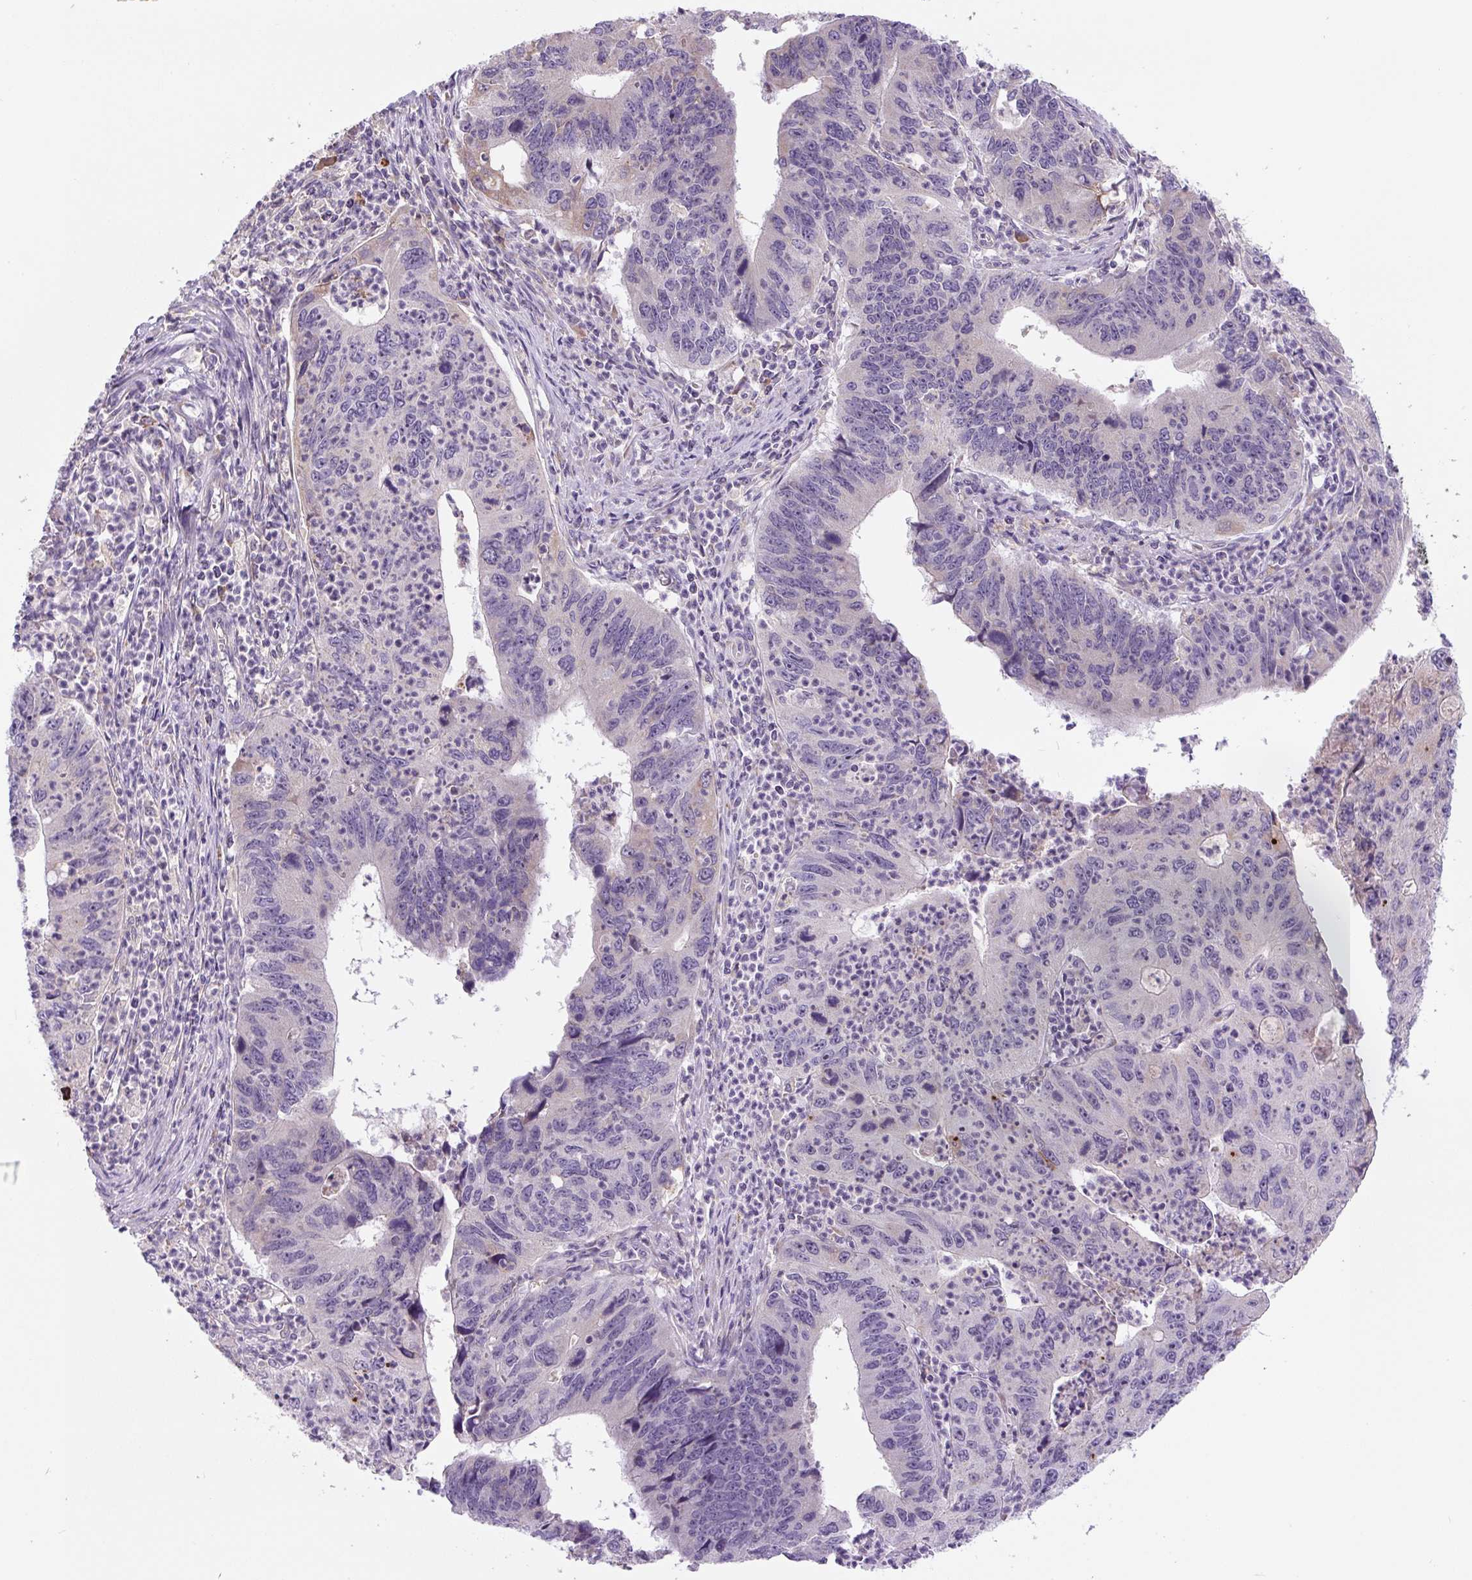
{"staining": {"intensity": "negative", "quantity": "none", "location": "none"}, "tissue": "stomach cancer", "cell_type": "Tumor cells", "image_type": "cancer", "snomed": [{"axis": "morphology", "description": "Adenocarcinoma, NOS"}, {"axis": "topography", "description": "Stomach"}], "caption": "Immunohistochemical staining of adenocarcinoma (stomach) reveals no significant expression in tumor cells.", "gene": "FZD5", "patient": {"sex": "male", "age": 59}}